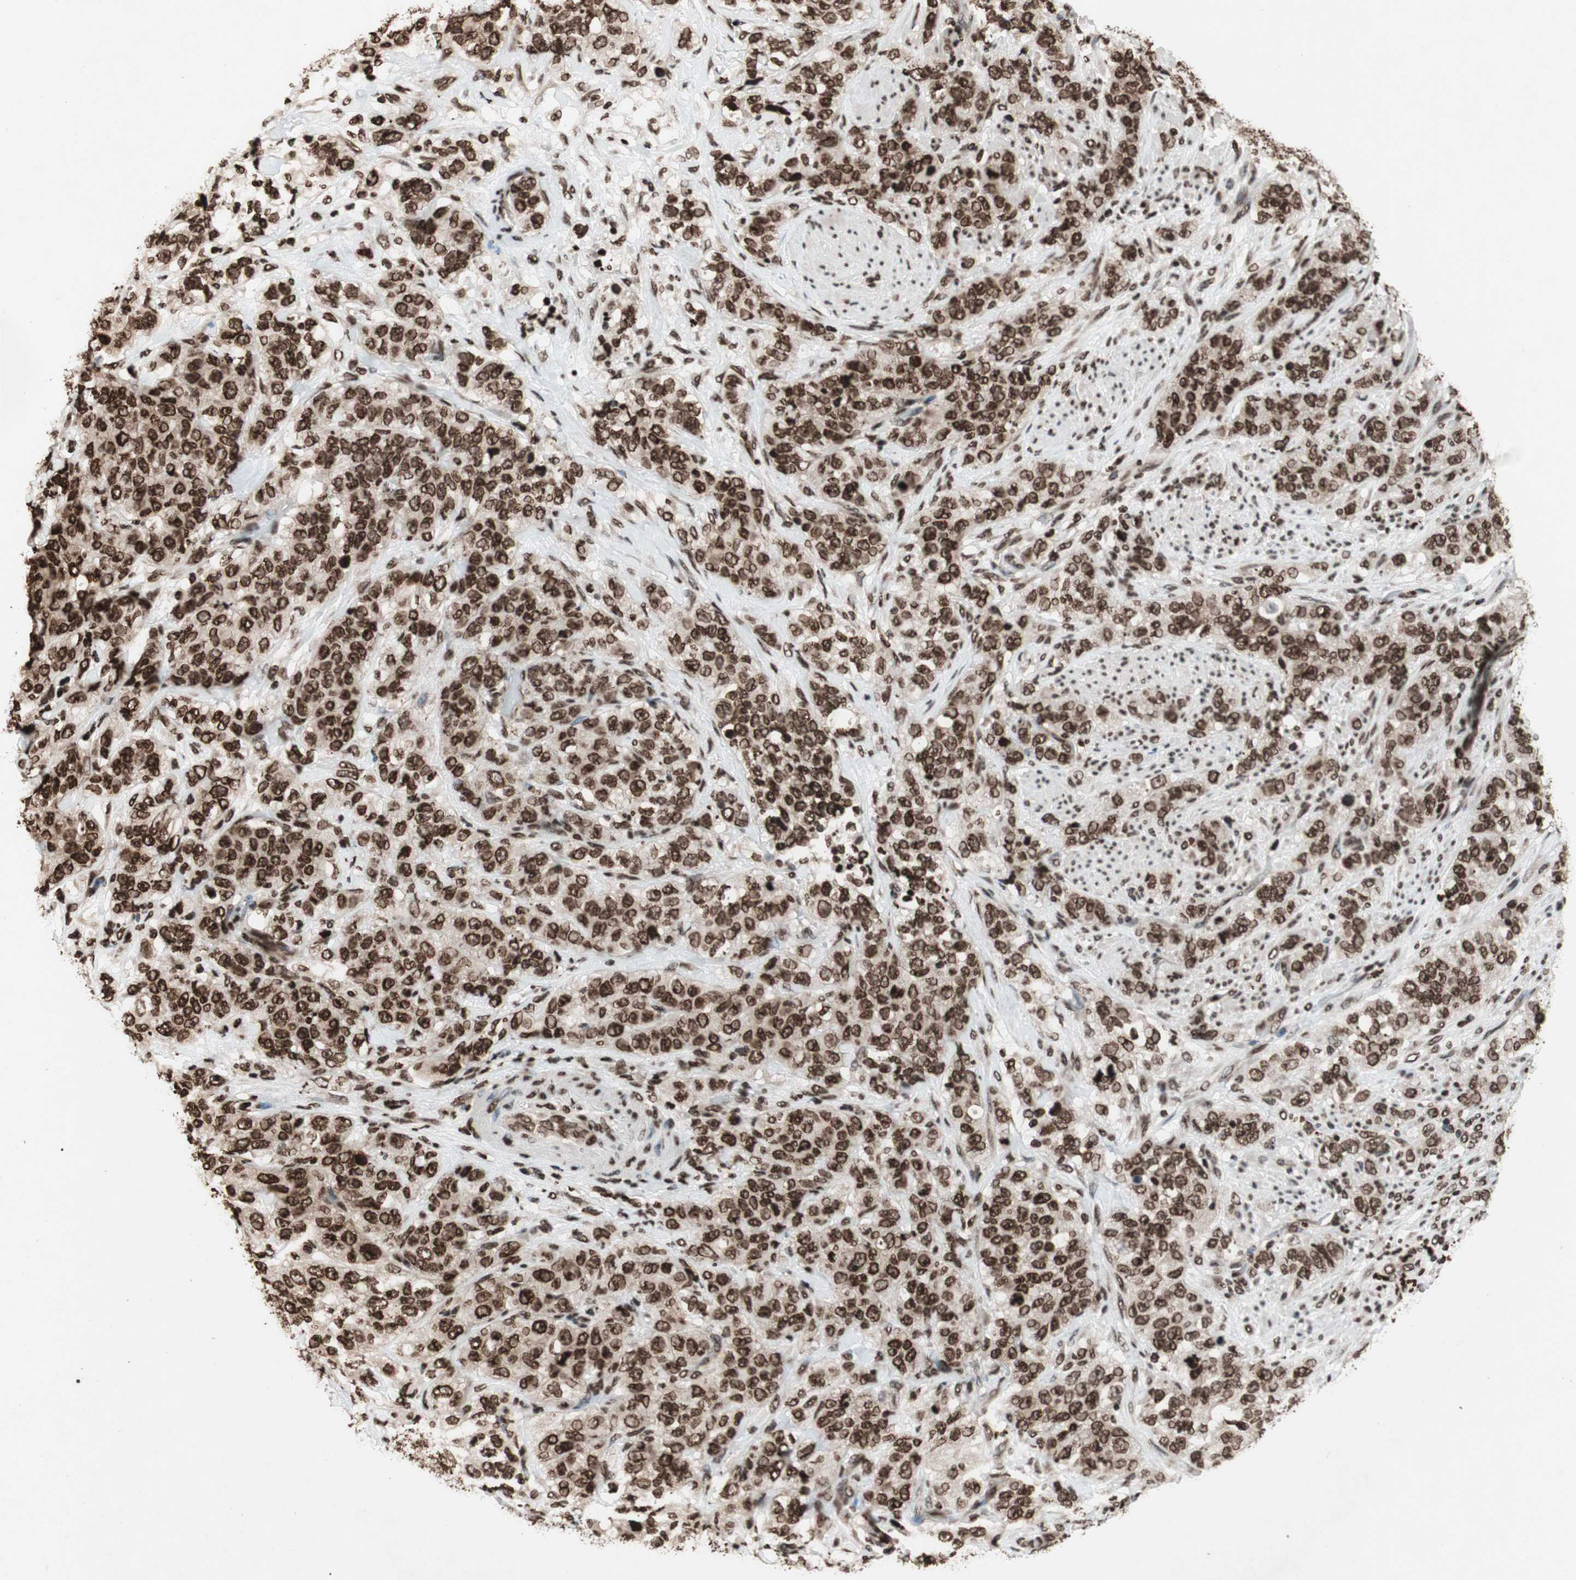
{"staining": {"intensity": "moderate", "quantity": ">75%", "location": "nuclear"}, "tissue": "stomach cancer", "cell_type": "Tumor cells", "image_type": "cancer", "snomed": [{"axis": "morphology", "description": "Adenocarcinoma, NOS"}, {"axis": "topography", "description": "Stomach"}], "caption": "Protein staining of stomach adenocarcinoma tissue reveals moderate nuclear staining in about >75% of tumor cells. Immunohistochemistry stains the protein of interest in brown and the nuclei are stained blue.", "gene": "NCOA3", "patient": {"sex": "male", "age": 48}}